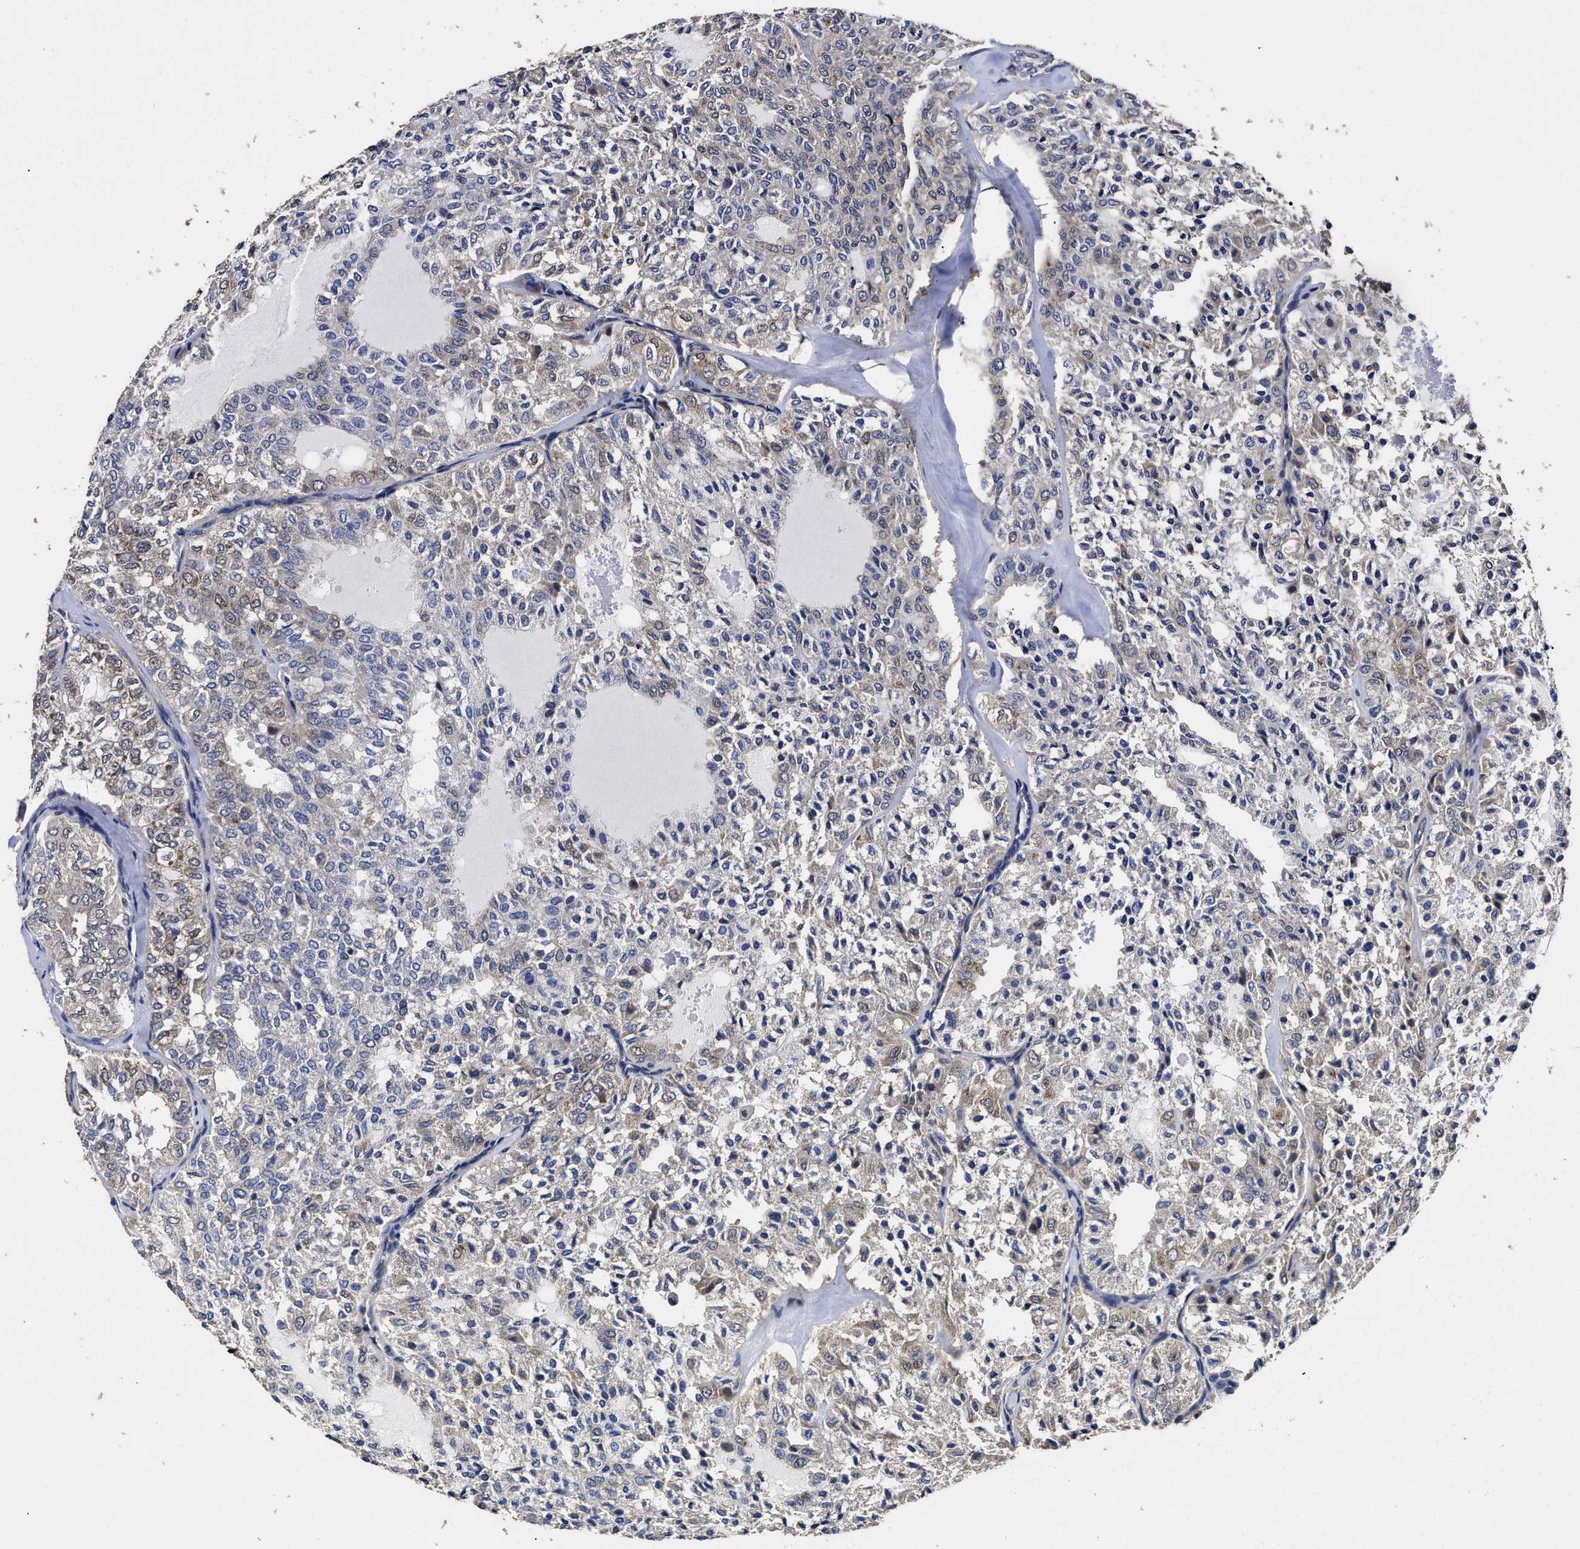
{"staining": {"intensity": "weak", "quantity": "25%-75%", "location": "cytoplasmic/membranous"}, "tissue": "thyroid cancer", "cell_type": "Tumor cells", "image_type": "cancer", "snomed": [{"axis": "morphology", "description": "Follicular adenoma carcinoma, NOS"}, {"axis": "topography", "description": "Thyroid gland"}], "caption": "This image reveals thyroid cancer stained with IHC to label a protein in brown. The cytoplasmic/membranous of tumor cells show weak positivity for the protein. Nuclei are counter-stained blue.", "gene": "AVEN", "patient": {"sex": "male", "age": 75}}